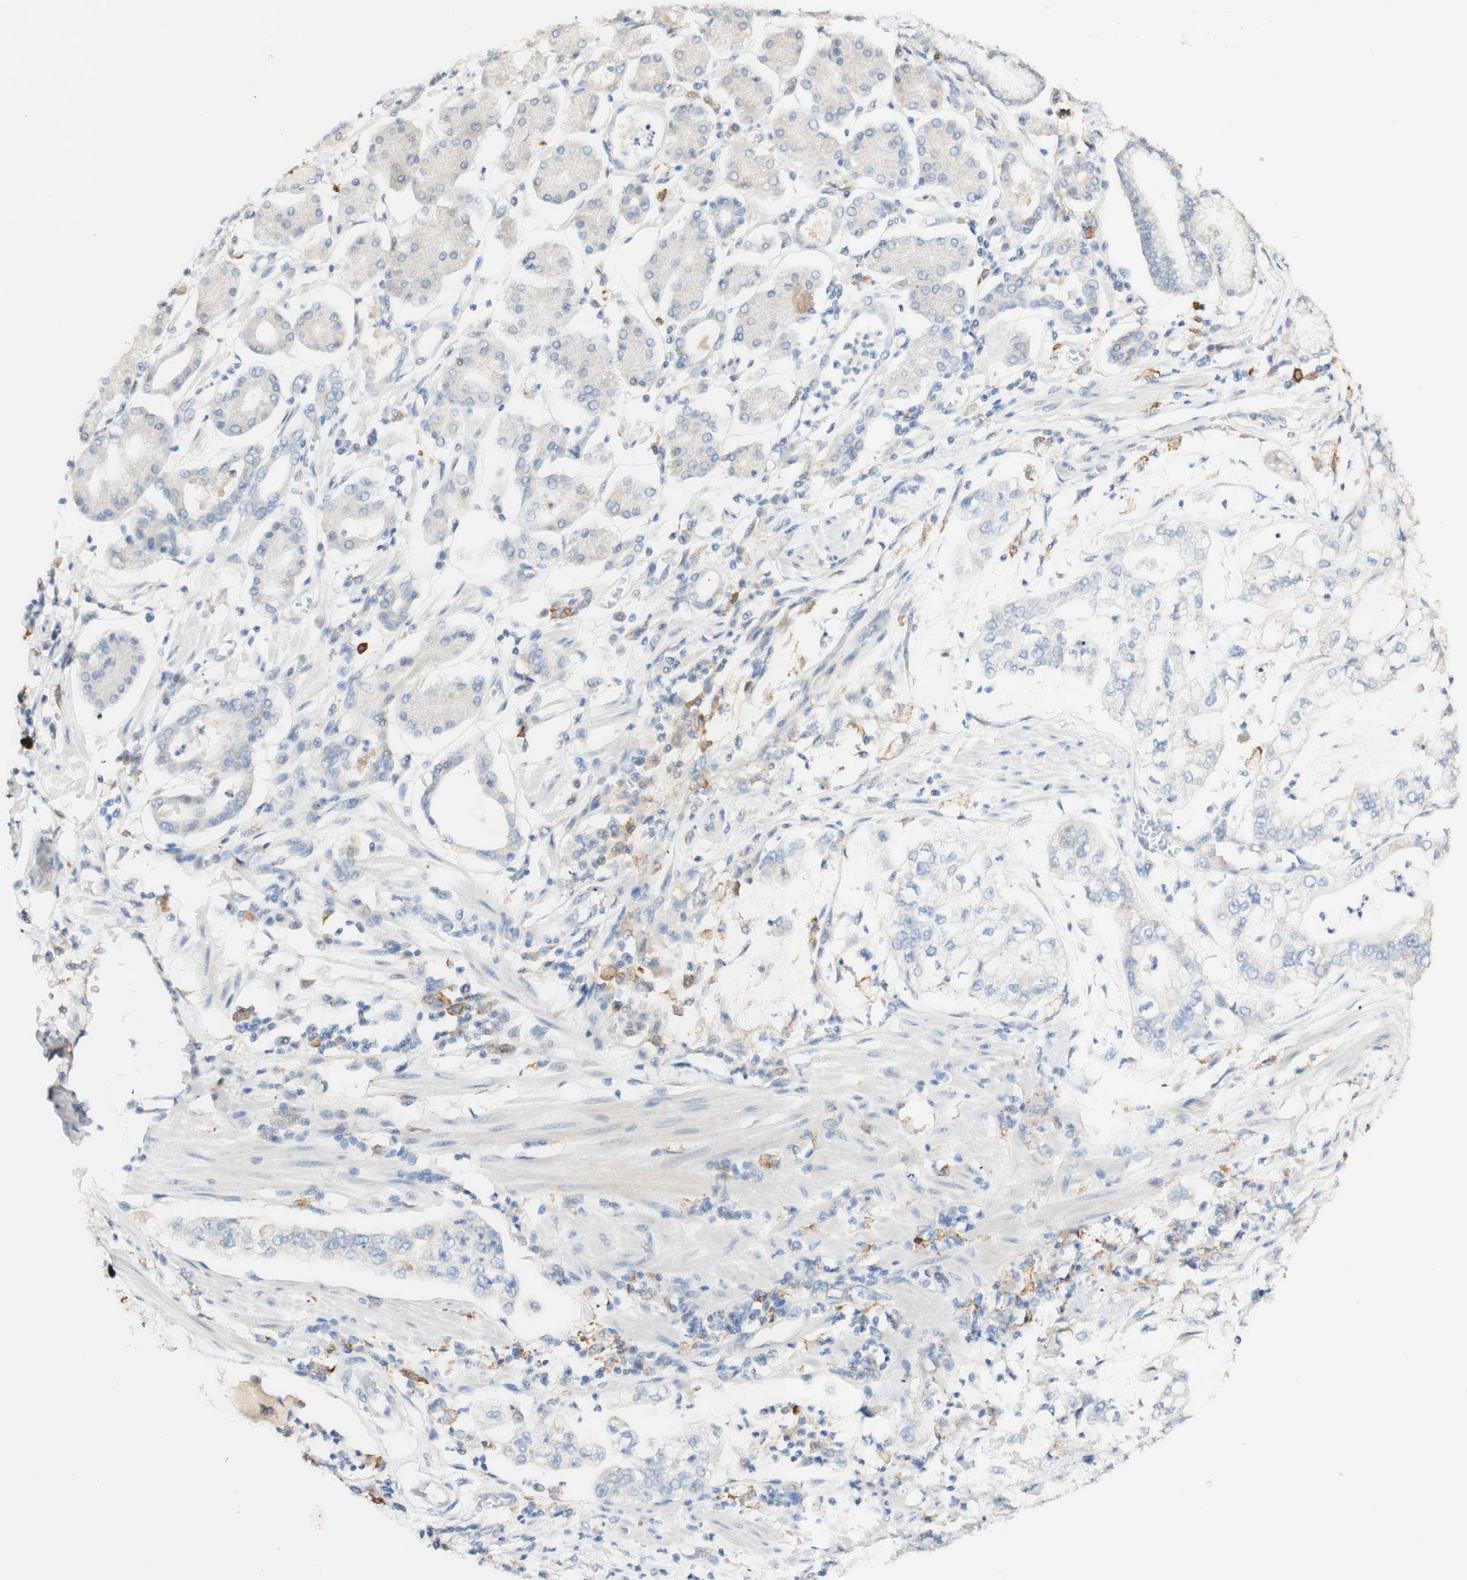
{"staining": {"intensity": "negative", "quantity": "none", "location": "none"}, "tissue": "stomach cancer", "cell_type": "Tumor cells", "image_type": "cancer", "snomed": [{"axis": "morphology", "description": "Adenocarcinoma, NOS"}, {"axis": "topography", "description": "Stomach"}], "caption": "Human stomach cancer stained for a protein using IHC shows no staining in tumor cells.", "gene": "FCGRT", "patient": {"sex": "male", "age": 76}}